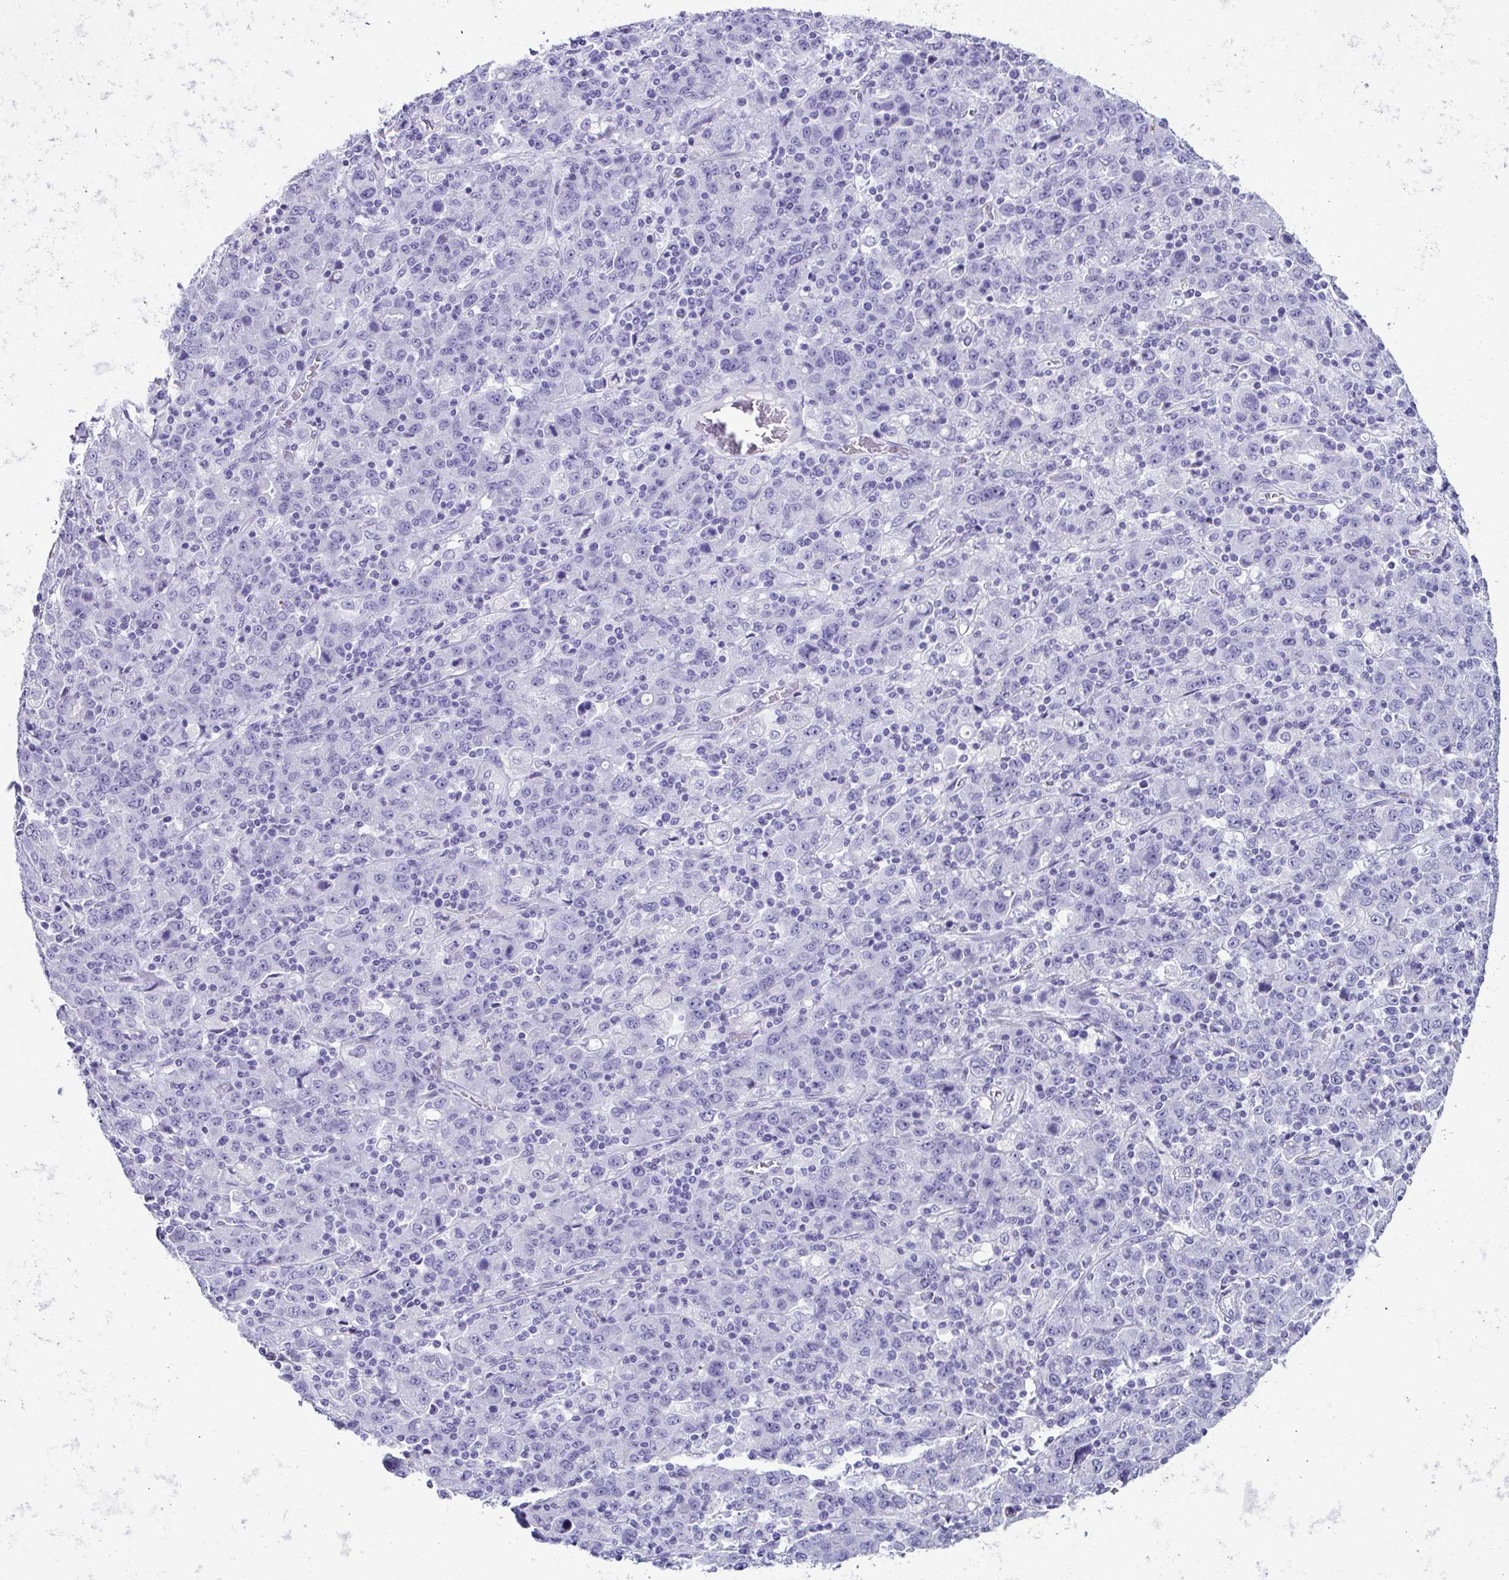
{"staining": {"intensity": "negative", "quantity": "none", "location": "none"}, "tissue": "stomach cancer", "cell_type": "Tumor cells", "image_type": "cancer", "snomed": [{"axis": "morphology", "description": "Adenocarcinoma, NOS"}, {"axis": "topography", "description": "Stomach, upper"}], "caption": "This is an immunohistochemistry (IHC) image of human adenocarcinoma (stomach). There is no staining in tumor cells.", "gene": "RNF183", "patient": {"sex": "male", "age": 69}}